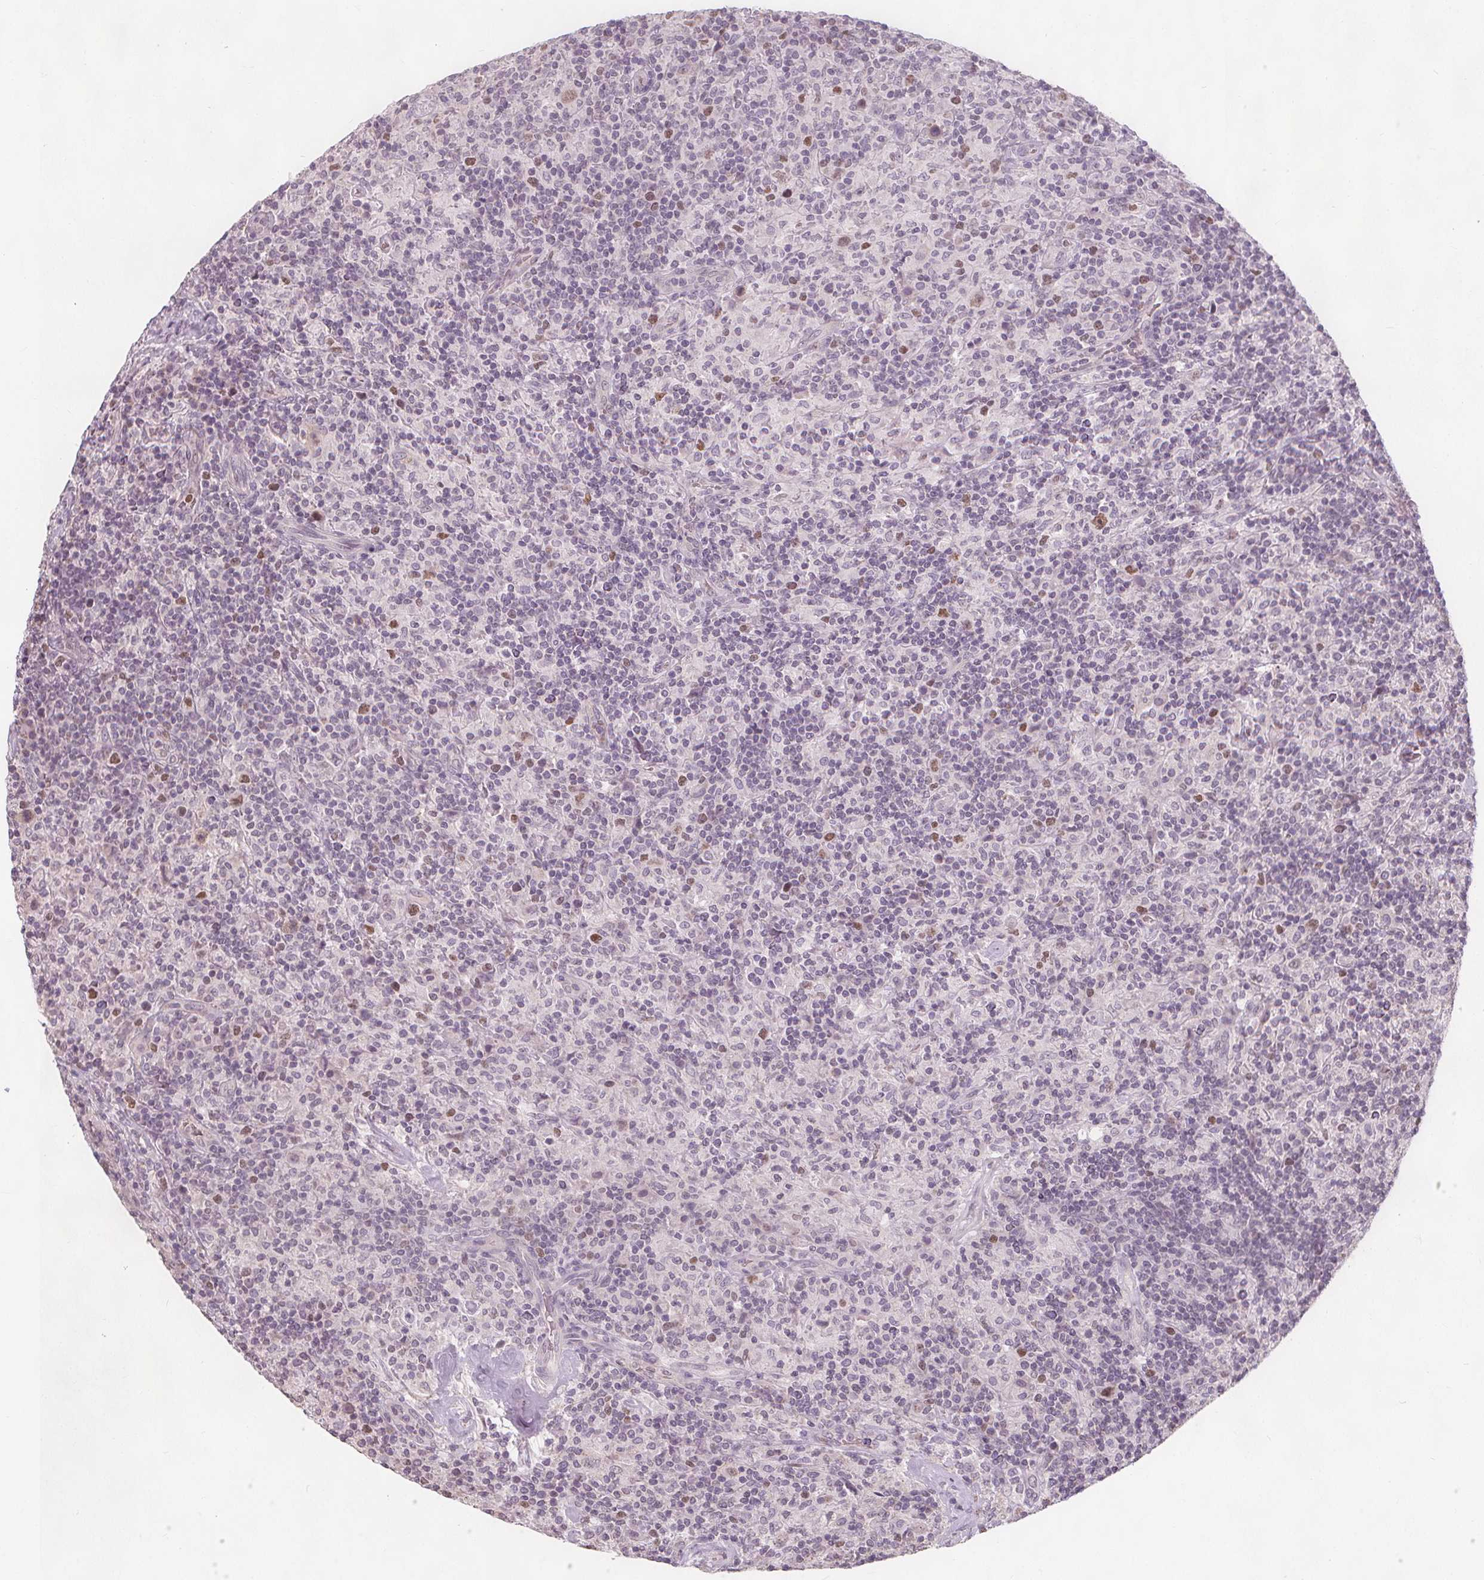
{"staining": {"intensity": "moderate", "quantity": "25%-75%", "location": "nuclear"}, "tissue": "lymphoma", "cell_type": "Tumor cells", "image_type": "cancer", "snomed": [{"axis": "morphology", "description": "Hodgkin's disease, NOS"}, {"axis": "topography", "description": "Lymph node"}], "caption": "Moderate nuclear staining is present in approximately 25%-75% of tumor cells in lymphoma.", "gene": "TIPIN", "patient": {"sex": "male", "age": 70}}